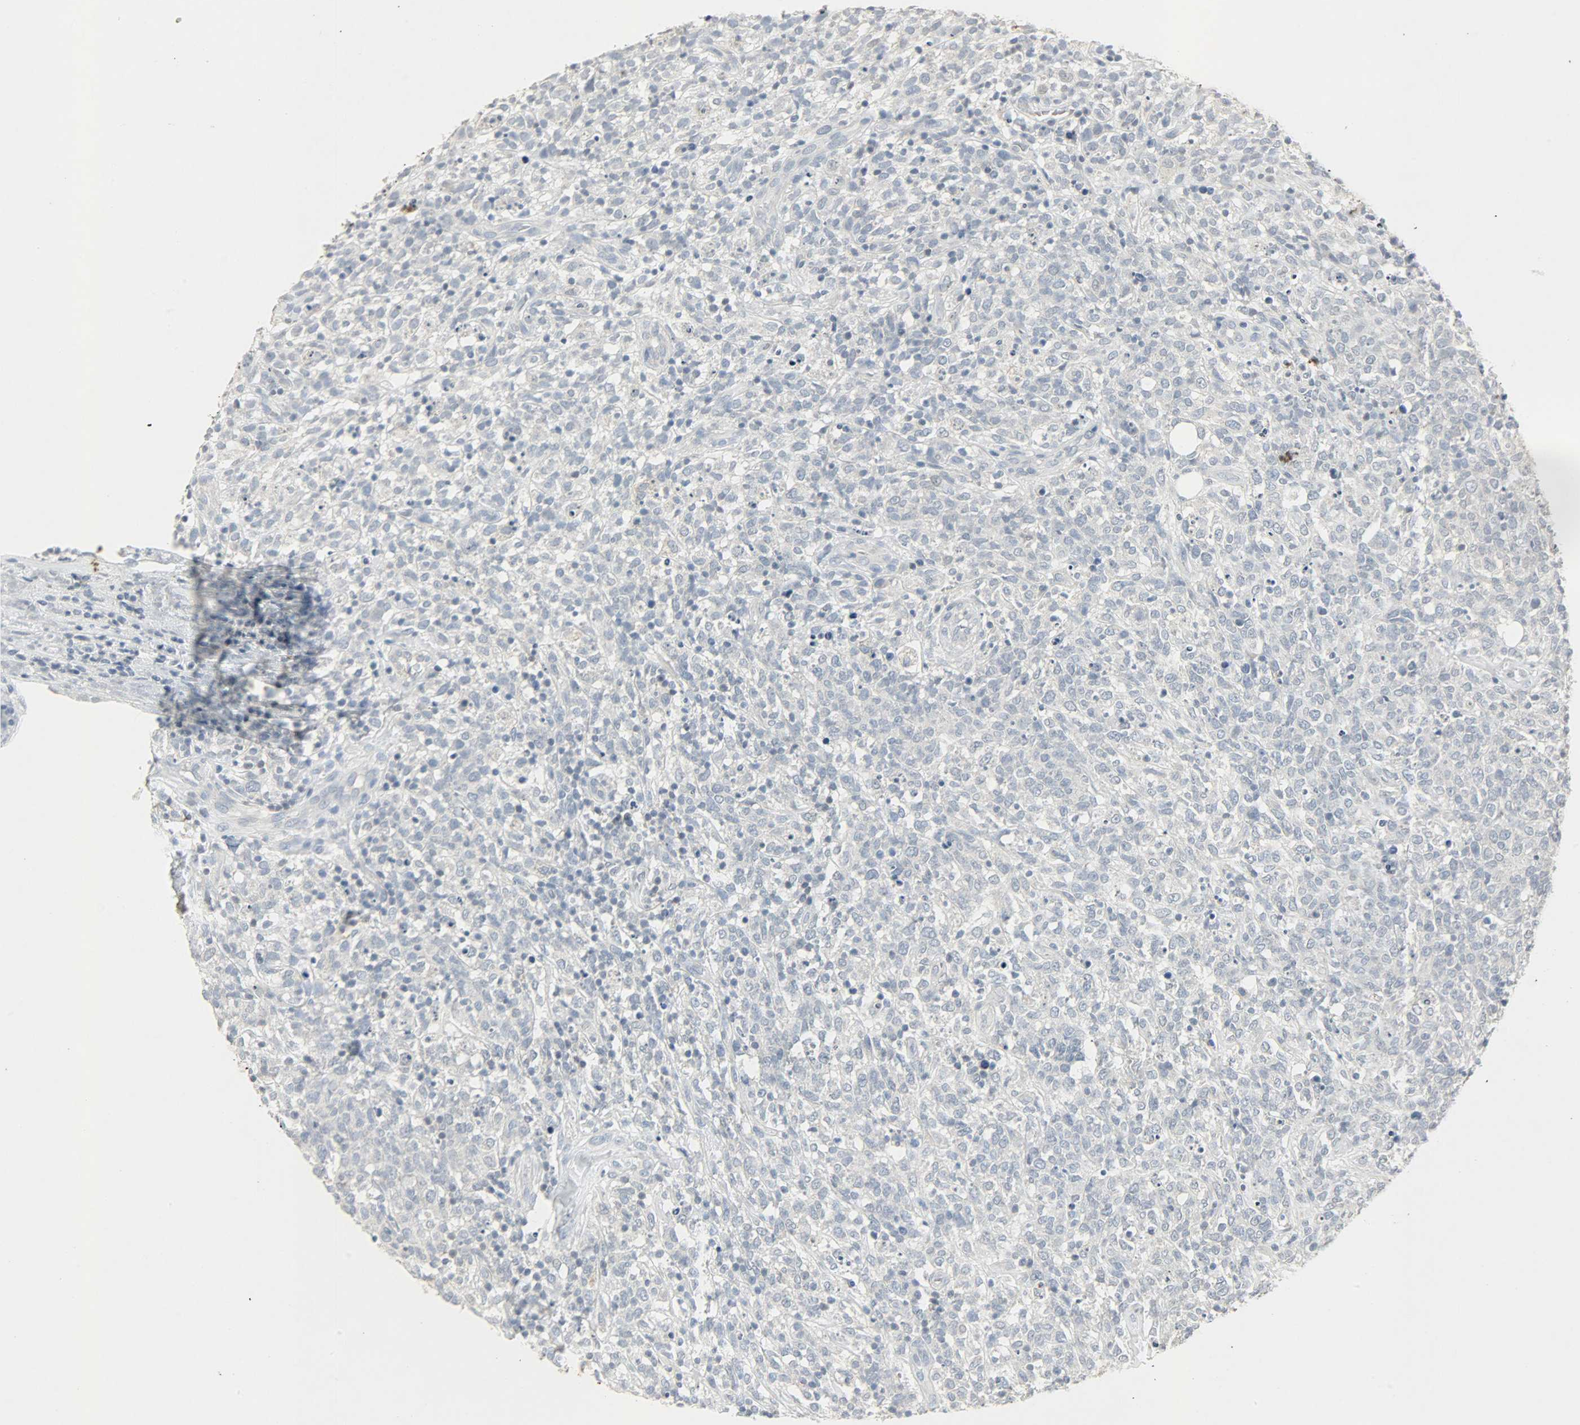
{"staining": {"intensity": "negative", "quantity": "none", "location": "none"}, "tissue": "lymphoma", "cell_type": "Tumor cells", "image_type": "cancer", "snomed": [{"axis": "morphology", "description": "Malignant lymphoma, non-Hodgkin's type, High grade"}, {"axis": "topography", "description": "Lymph node"}], "caption": "Immunohistochemistry (IHC) micrograph of neoplastic tissue: human lymphoma stained with DAB (3,3'-diaminobenzidine) shows no significant protein positivity in tumor cells.", "gene": "CAMK4", "patient": {"sex": "female", "age": 73}}